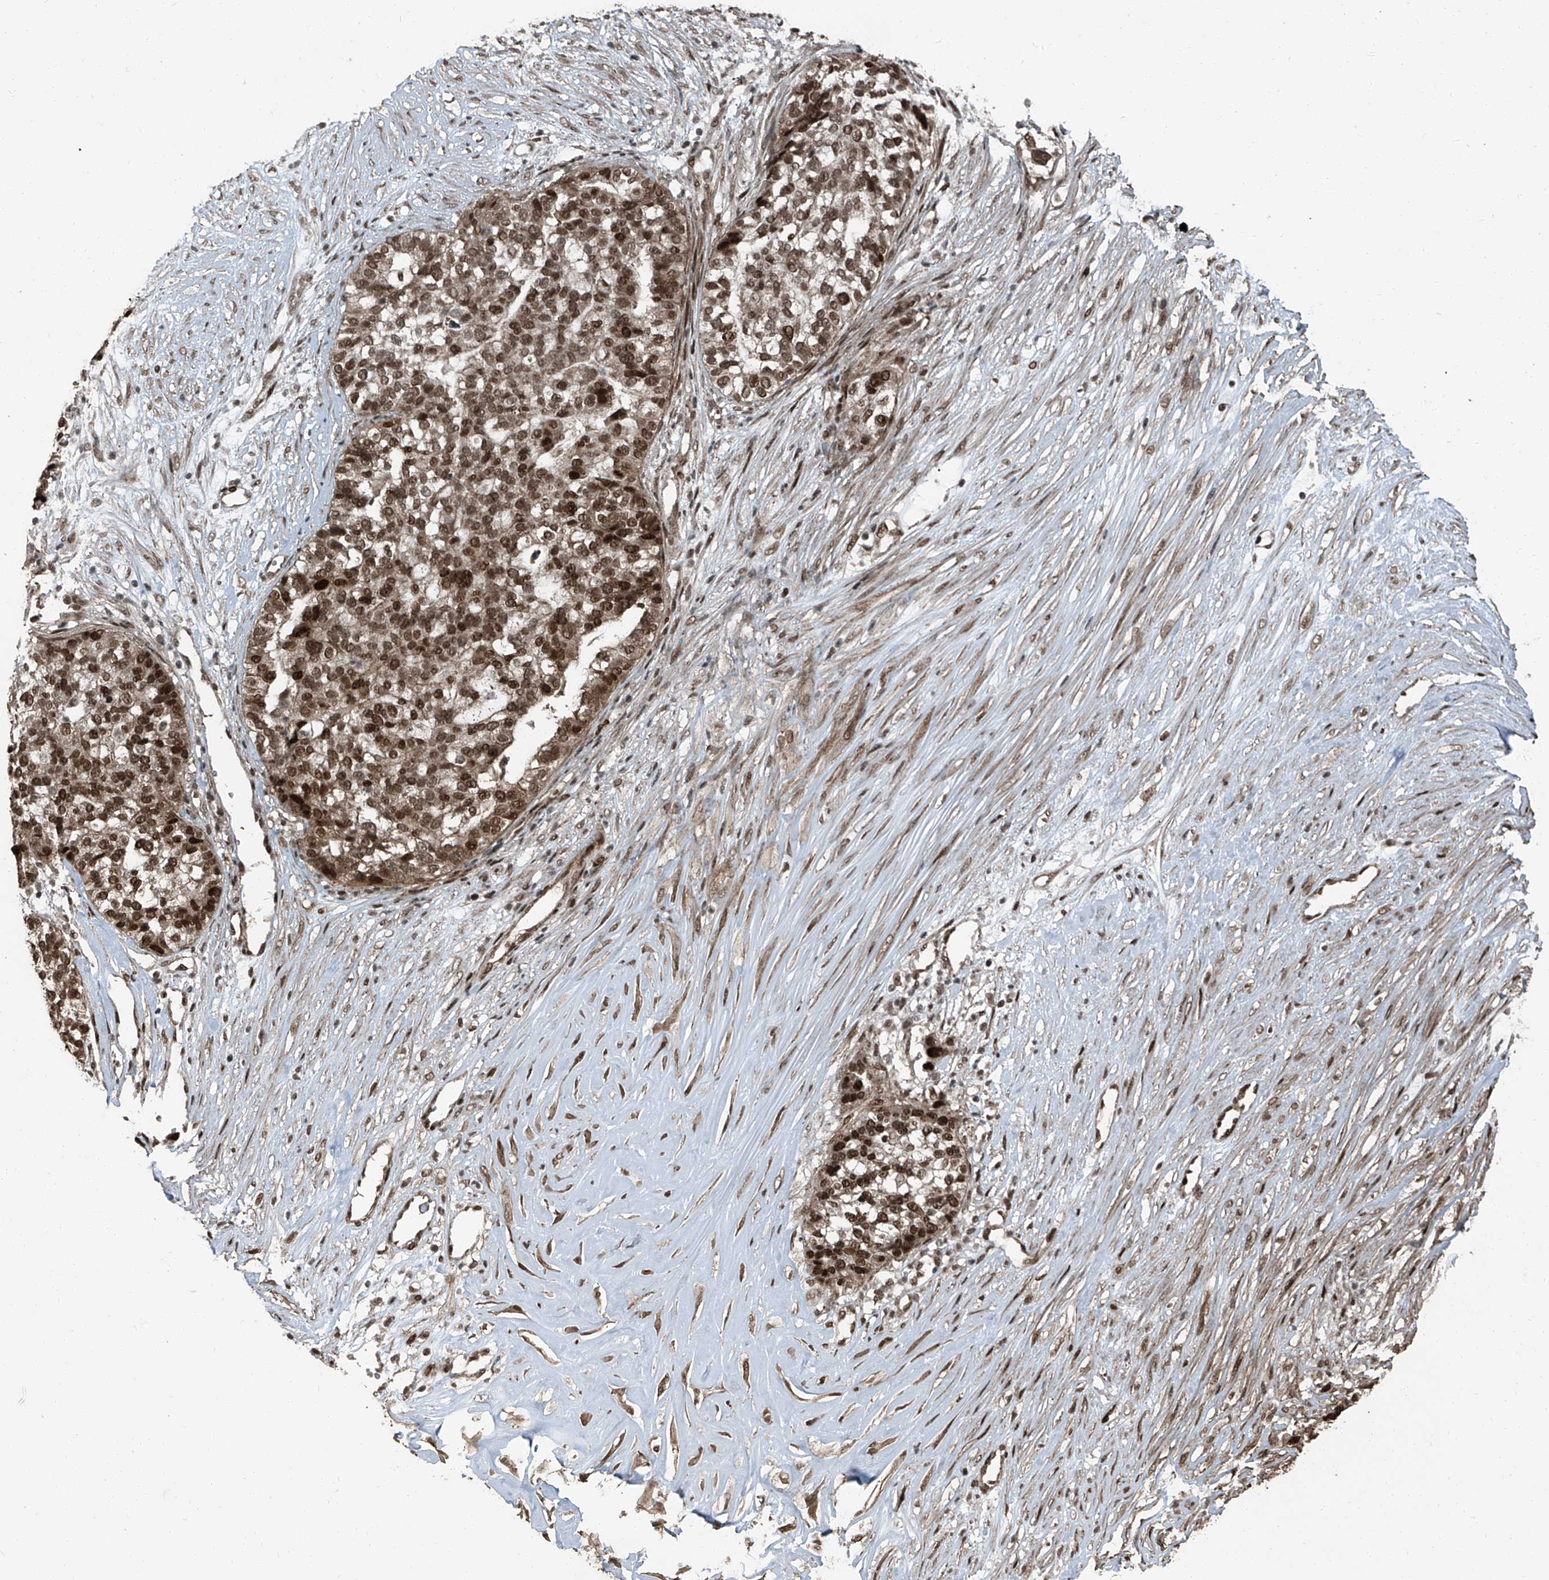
{"staining": {"intensity": "moderate", "quantity": ">75%", "location": "cytoplasmic/membranous,nuclear"}, "tissue": "ovarian cancer", "cell_type": "Tumor cells", "image_type": "cancer", "snomed": [{"axis": "morphology", "description": "Cystadenocarcinoma, serous, NOS"}, {"axis": "topography", "description": "Ovary"}], "caption": "Protein expression analysis of human ovarian cancer (serous cystadenocarcinoma) reveals moderate cytoplasmic/membranous and nuclear positivity in approximately >75% of tumor cells.", "gene": "ZNF570", "patient": {"sex": "female", "age": 59}}